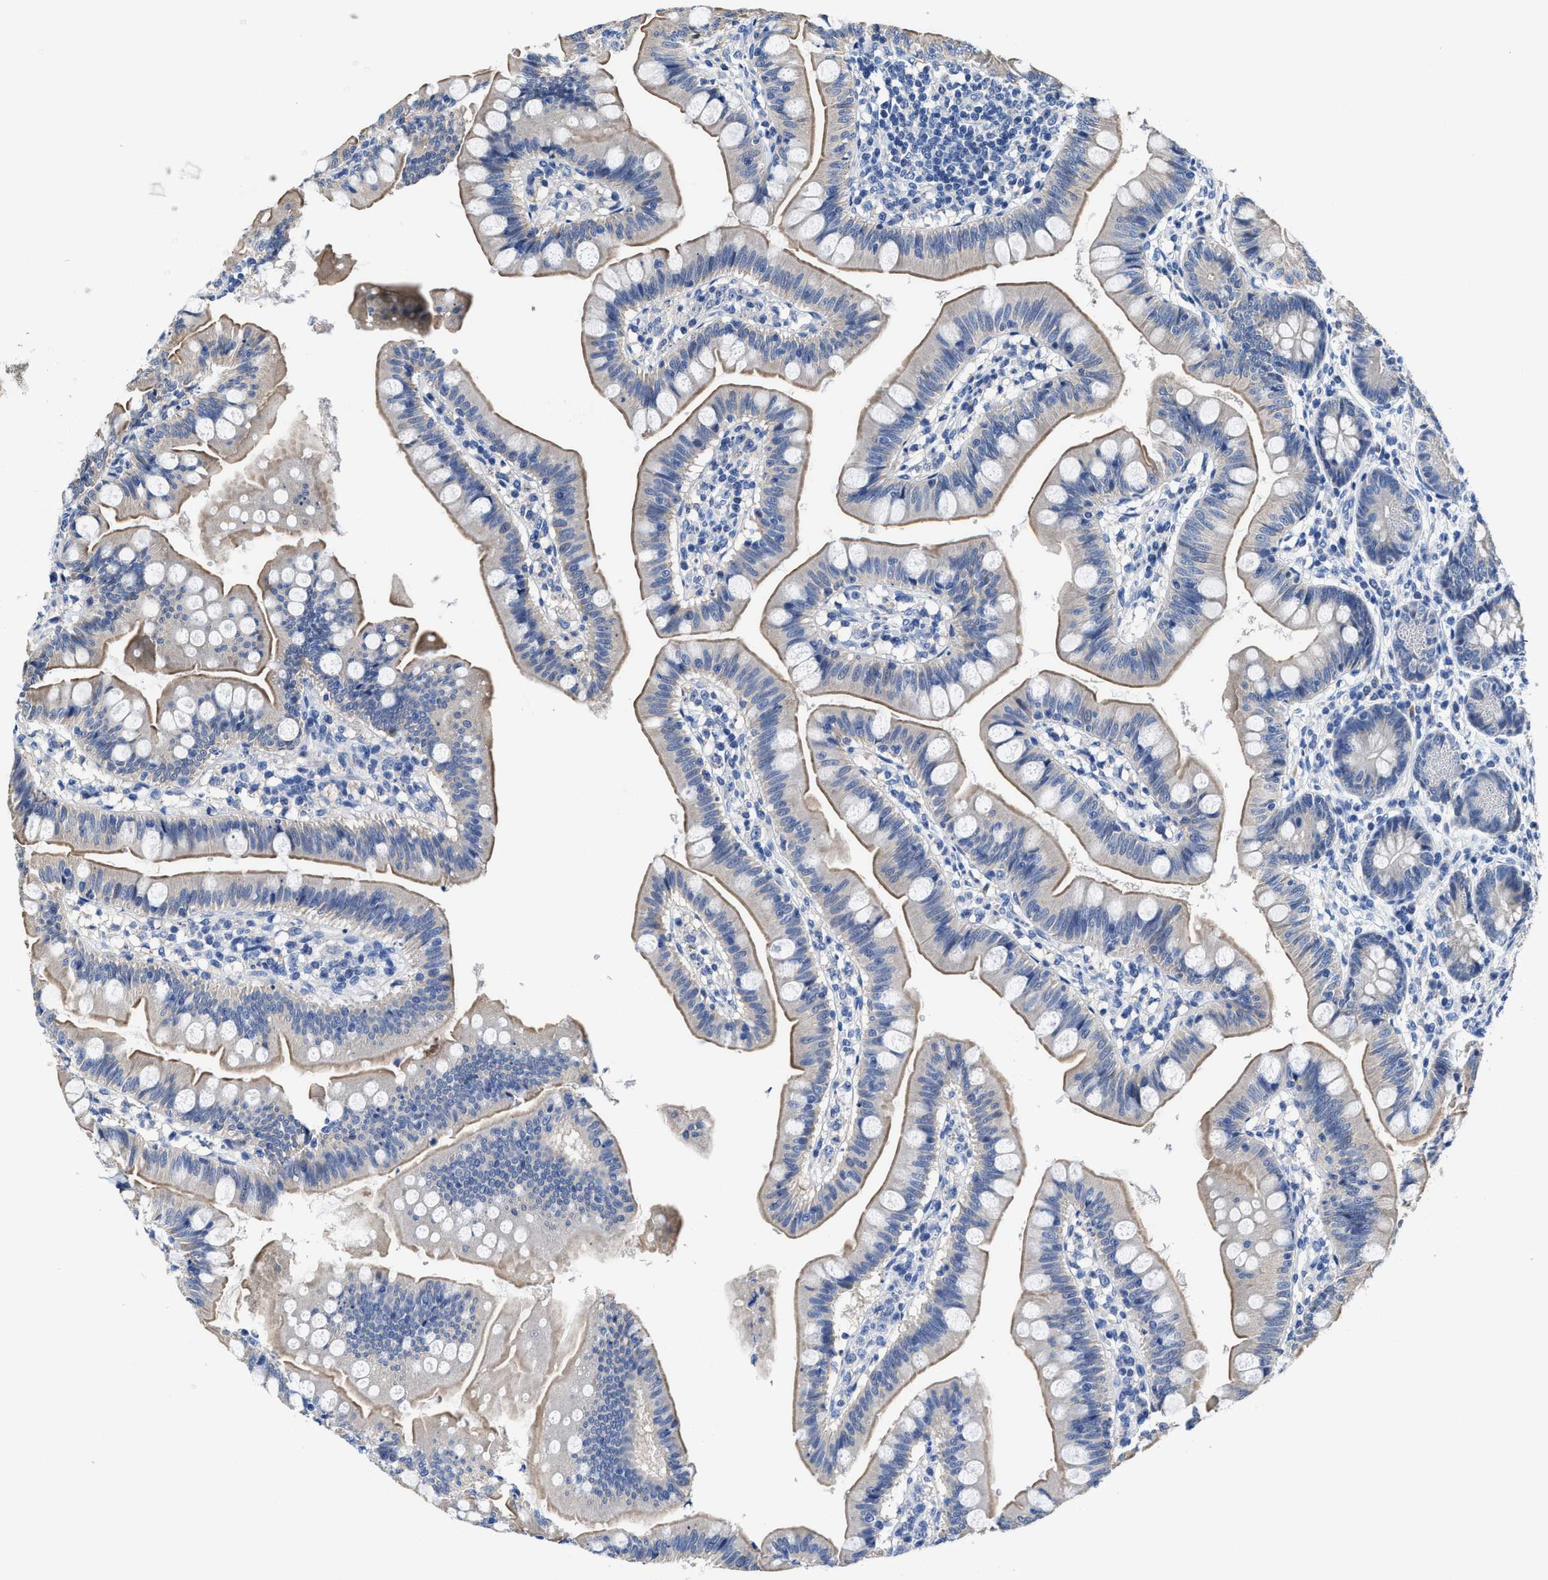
{"staining": {"intensity": "weak", "quantity": "25%-75%", "location": "cytoplasmic/membranous"}, "tissue": "small intestine", "cell_type": "Glandular cells", "image_type": "normal", "snomed": [{"axis": "morphology", "description": "Normal tissue, NOS"}, {"axis": "topography", "description": "Small intestine"}], "caption": "Immunohistochemistry of benign small intestine demonstrates low levels of weak cytoplasmic/membranous expression in about 25%-75% of glandular cells.", "gene": "HOOK1", "patient": {"sex": "male", "age": 7}}